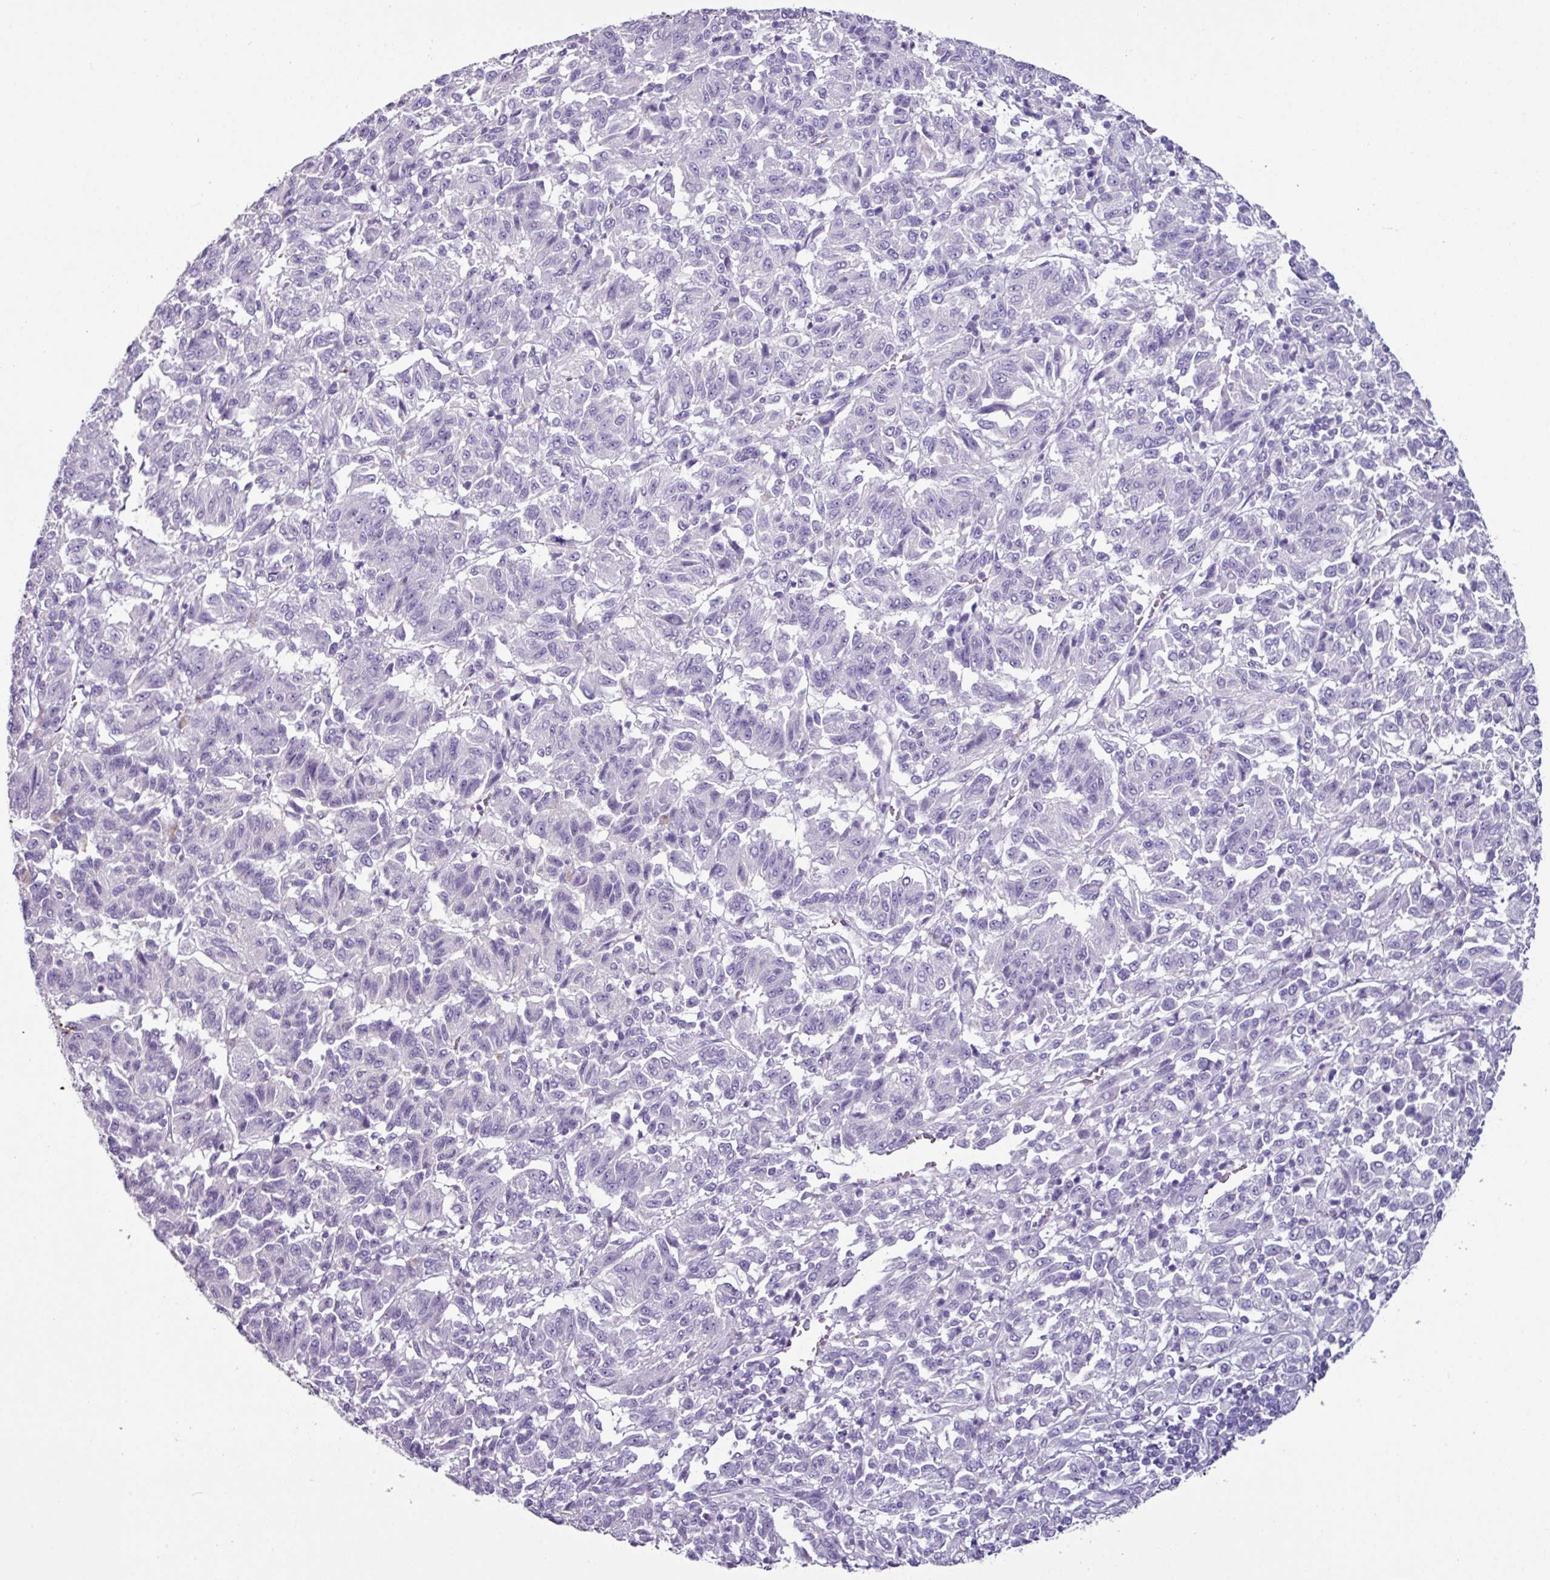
{"staining": {"intensity": "negative", "quantity": "none", "location": "none"}, "tissue": "melanoma", "cell_type": "Tumor cells", "image_type": "cancer", "snomed": [{"axis": "morphology", "description": "Malignant melanoma, Metastatic site"}, {"axis": "topography", "description": "Lung"}], "caption": "Malignant melanoma (metastatic site) was stained to show a protein in brown. There is no significant positivity in tumor cells.", "gene": "GLP2R", "patient": {"sex": "male", "age": 64}}